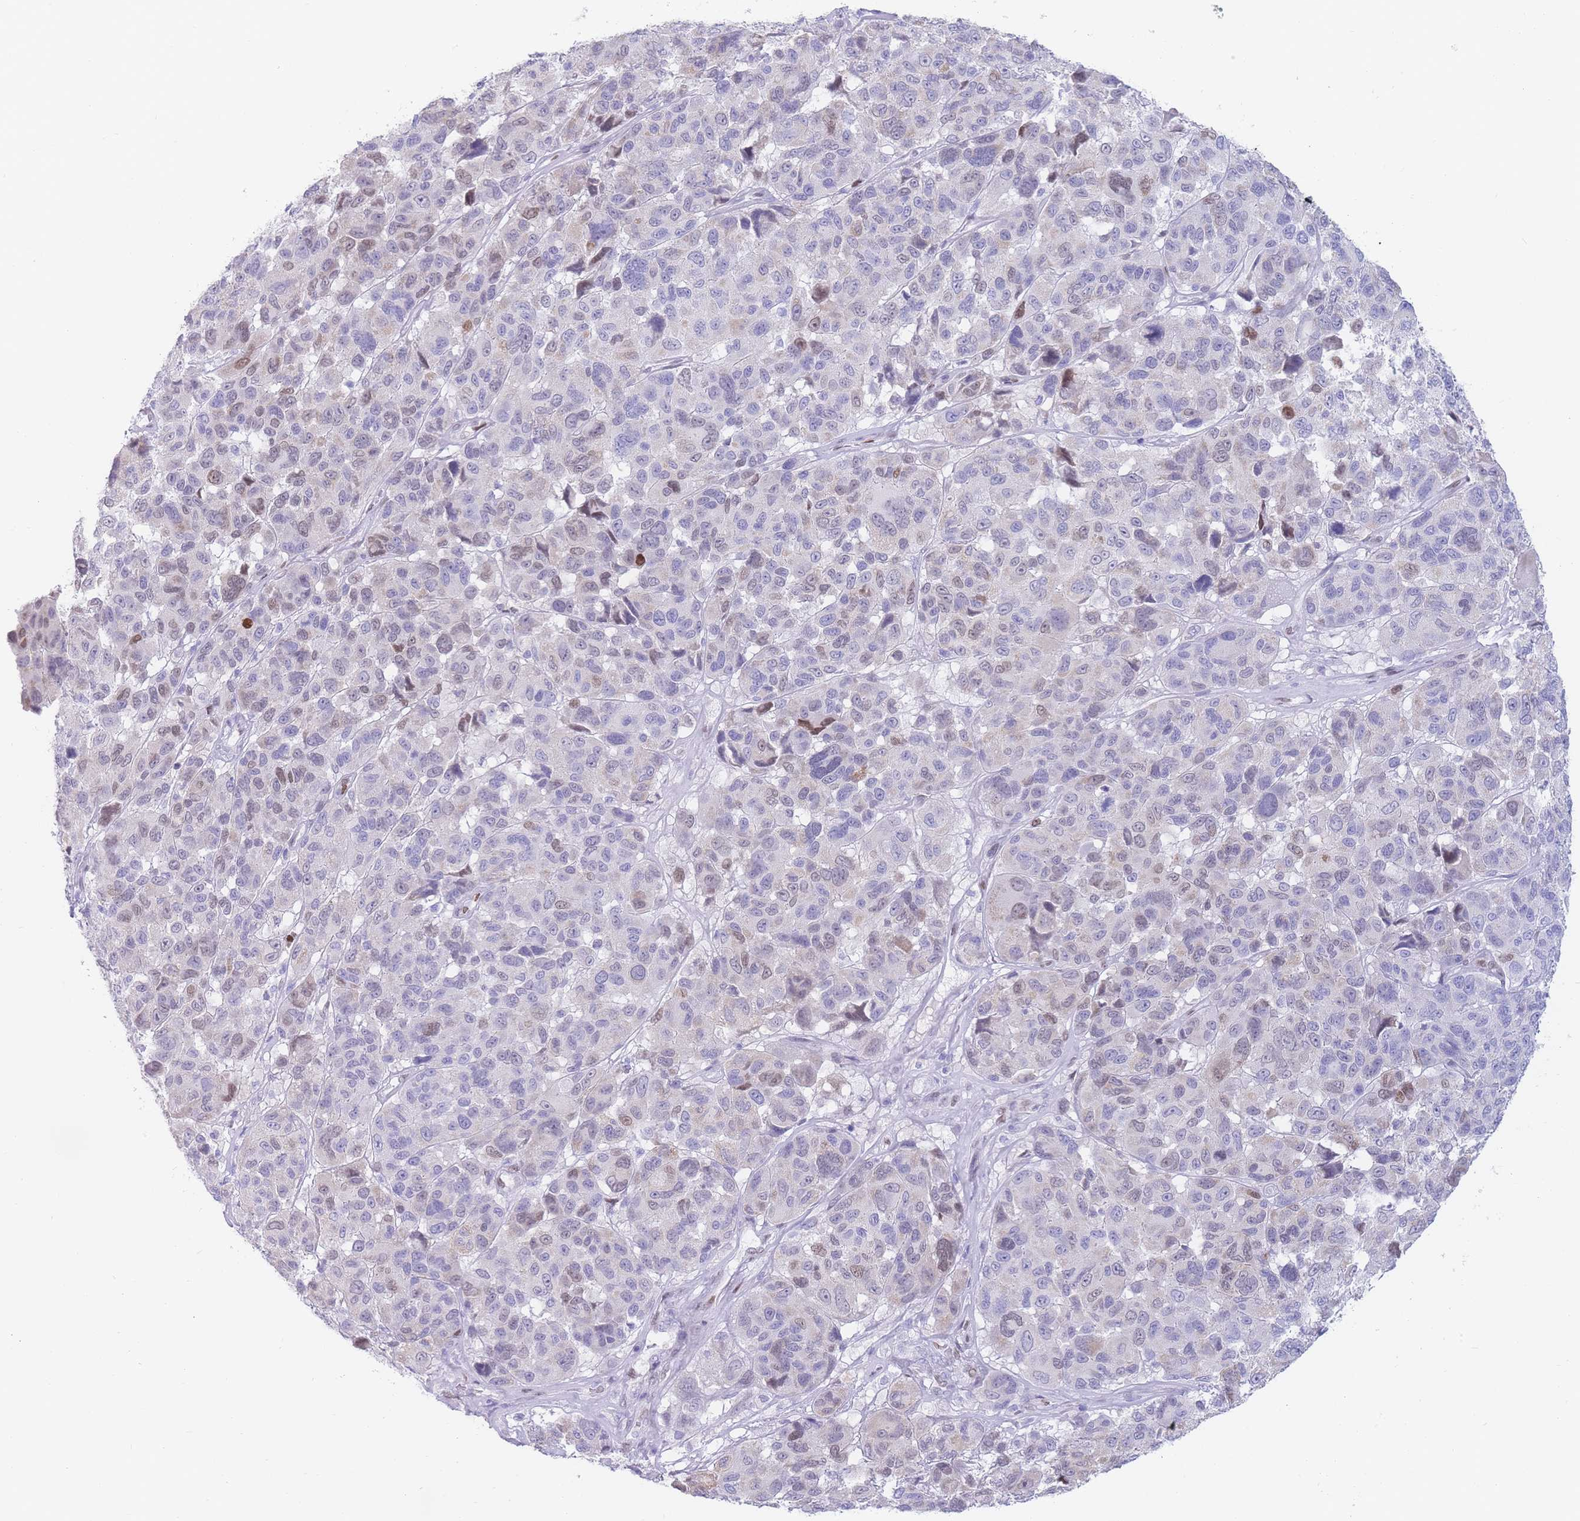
{"staining": {"intensity": "weak", "quantity": "<25%", "location": "nuclear"}, "tissue": "melanoma", "cell_type": "Tumor cells", "image_type": "cancer", "snomed": [{"axis": "morphology", "description": "Malignant melanoma, NOS"}, {"axis": "topography", "description": "Skin"}], "caption": "Immunohistochemistry (IHC) of malignant melanoma exhibits no positivity in tumor cells.", "gene": "PSMB5", "patient": {"sex": "female", "age": 66}}